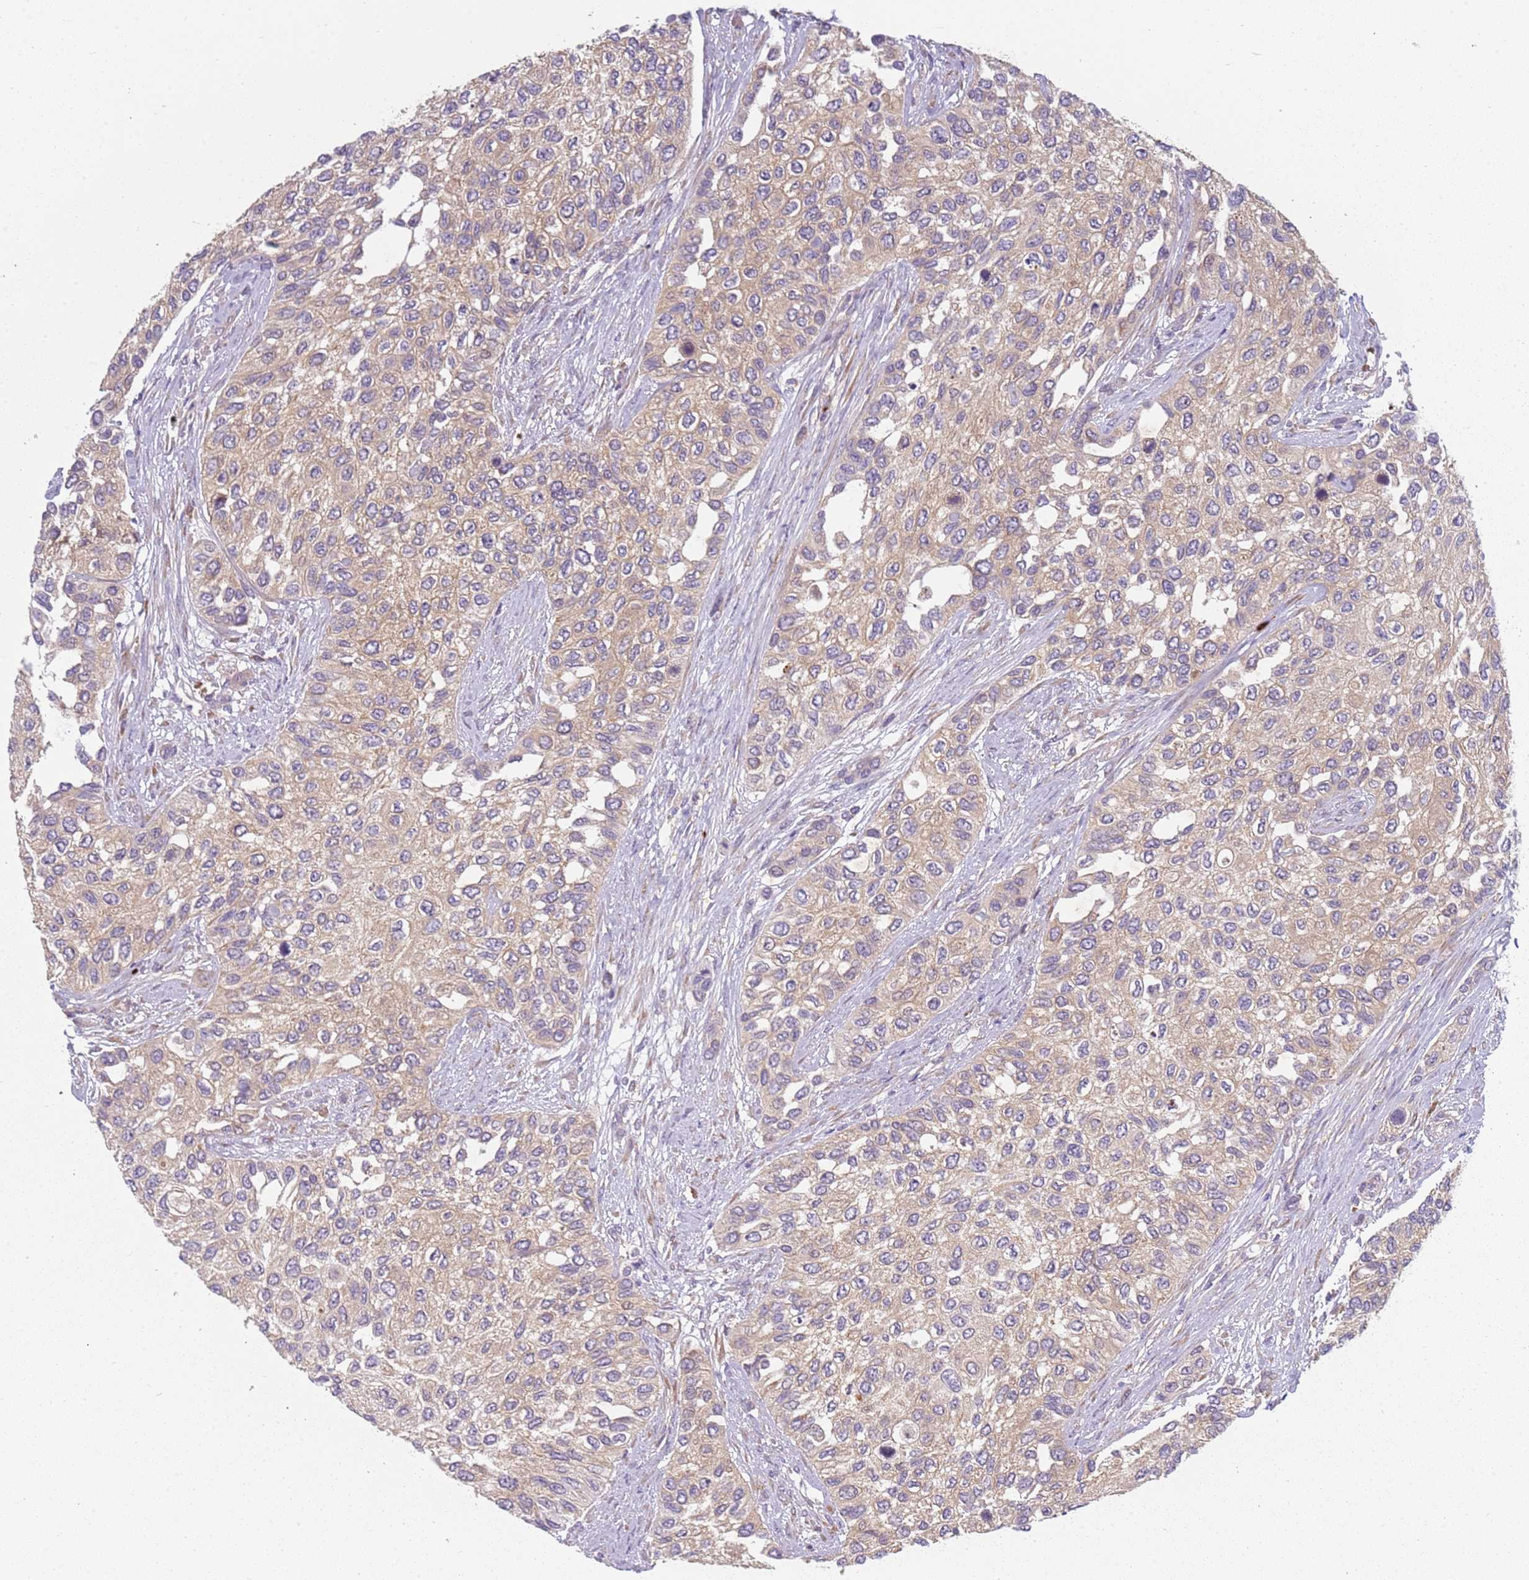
{"staining": {"intensity": "weak", "quantity": "25%-75%", "location": "cytoplasmic/membranous"}, "tissue": "urothelial cancer", "cell_type": "Tumor cells", "image_type": "cancer", "snomed": [{"axis": "morphology", "description": "Normal tissue, NOS"}, {"axis": "morphology", "description": "Urothelial carcinoma, High grade"}, {"axis": "topography", "description": "Vascular tissue"}, {"axis": "topography", "description": "Urinary bladder"}], "caption": "A high-resolution micrograph shows immunohistochemistry (IHC) staining of high-grade urothelial carcinoma, which shows weak cytoplasmic/membranous staining in about 25%-75% of tumor cells. (DAB IHC with brightfield microscopy, high magnification).", "gene": "RPS28", "patient": {"sex": "female", "age": 56}}